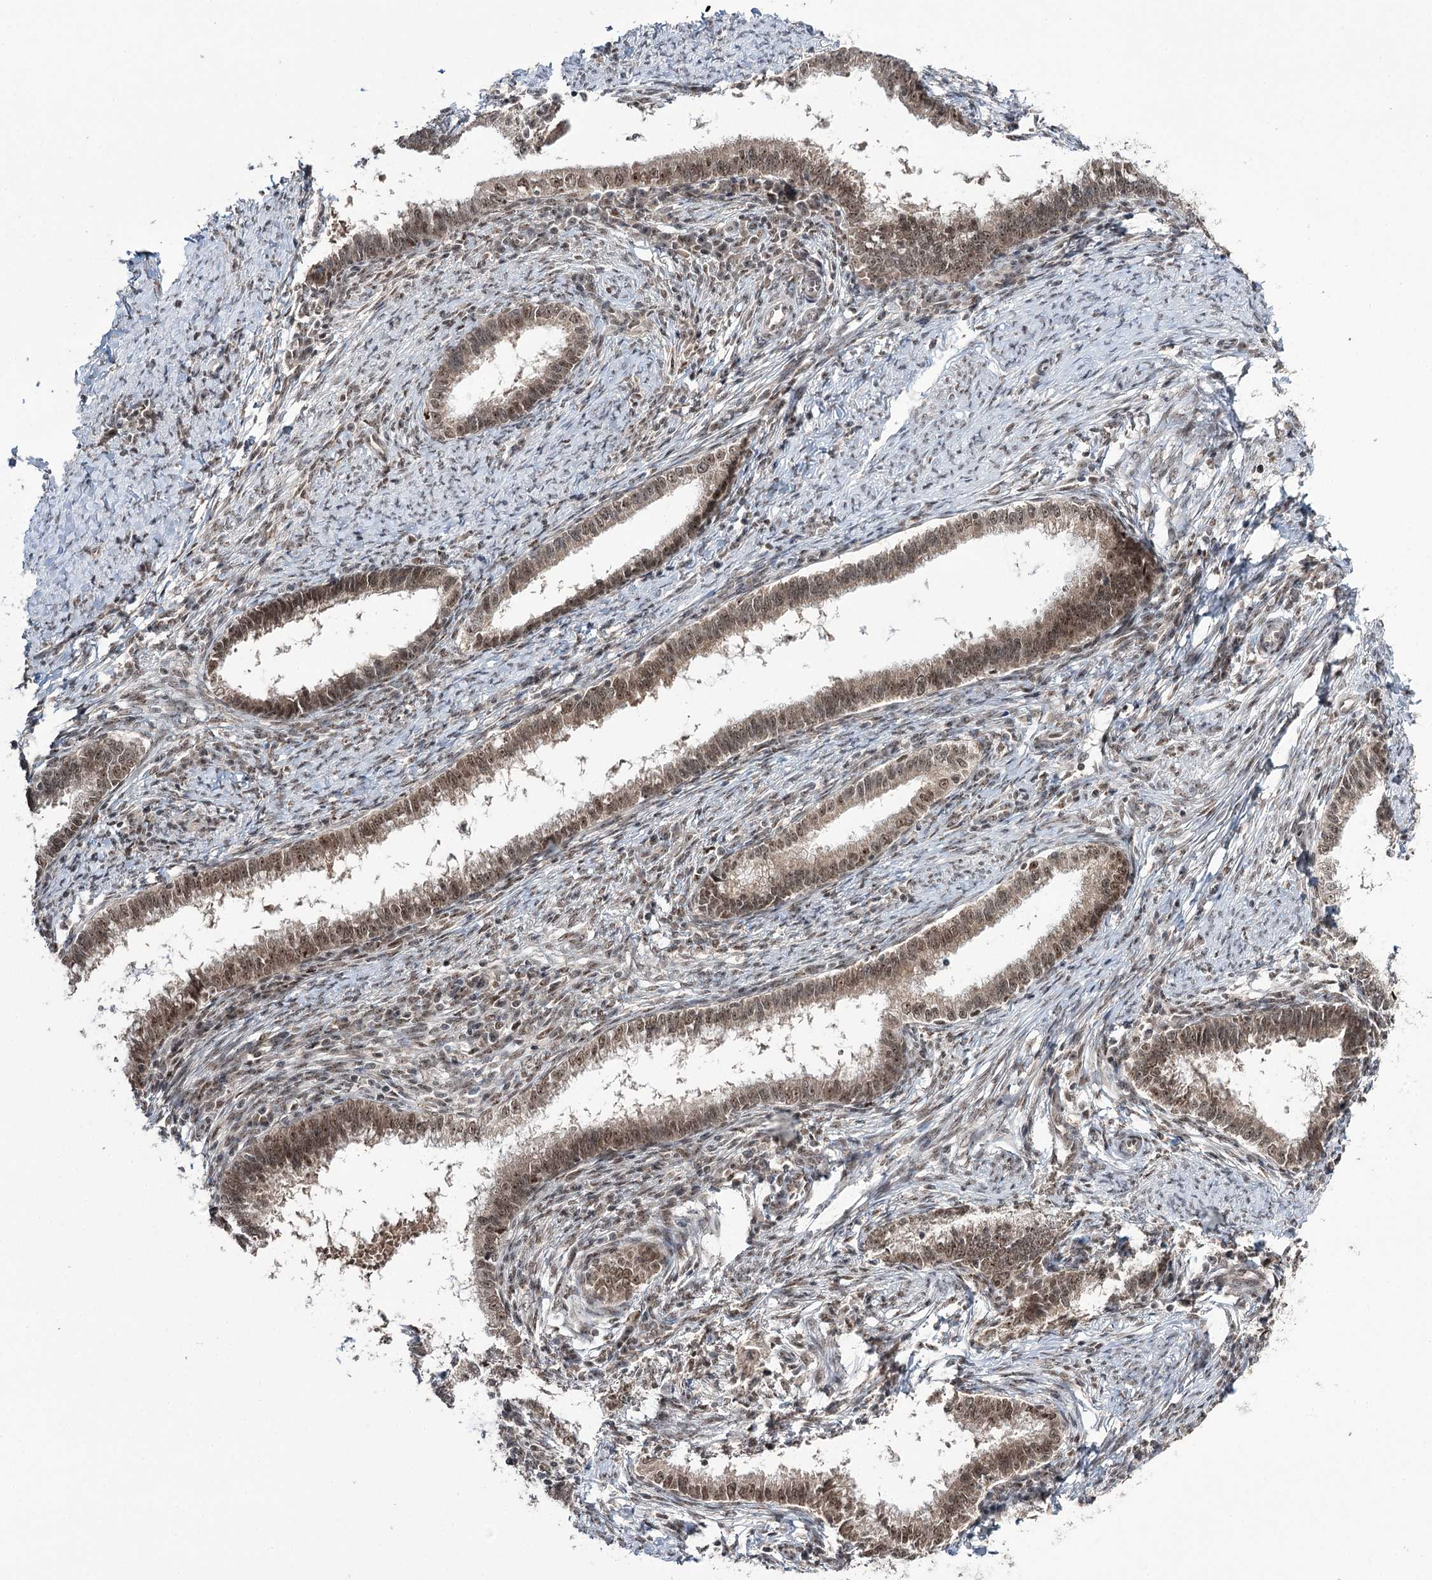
{"staining": {"intensity": "moderate", "quantity": ">75%", "location": "nuclear"}, "tissue": "cervical cancer", "cell_type": "Tumor cells", "image_type": "cancer", "snomed": [{"axis": "morphology", "description": "Adenocarcinoma, NOS"}, {"axis": "topography", "description": "Cervix"}], "caption": "Moderate nuclear protein positivity is present in about >75% of tumor cells in cervical adenocarcinoma.", "gene": "ERCC3", "patient": {"sex": "female", "age": 36}}